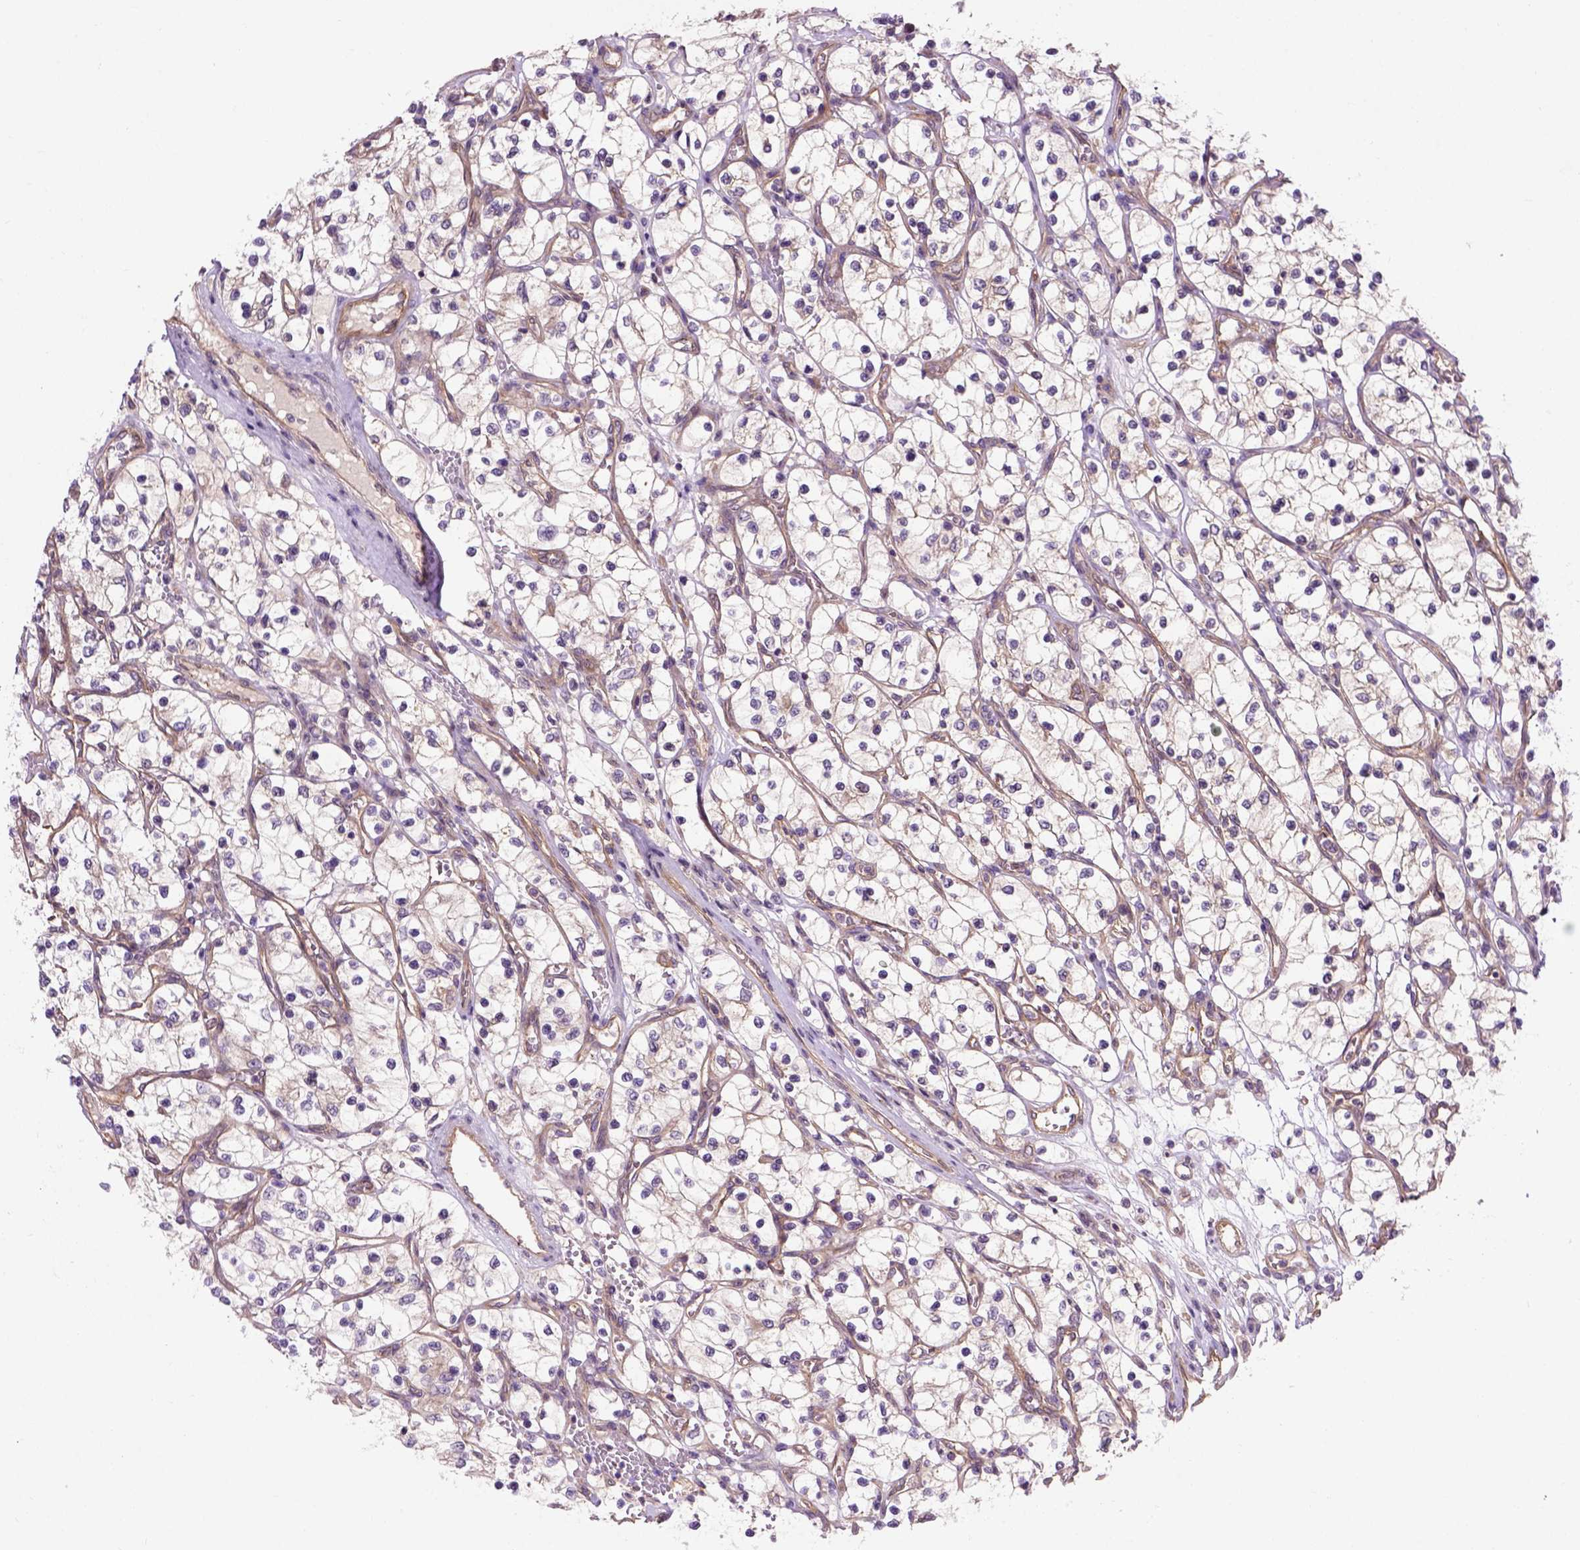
{"staining": {"intensity": "negative", "quantity": "none", "location": "none"}, "tissue": "renal cancer", "cell_type": "Tumor cells", "image_type": "cancer", "snomed": [{"axis": "morphology", "description": "Adenocarcinoma, NOS"}, {"axis": "topography", "description": "Kidney"}], "caption": "High power microscopy photomicrograph of an immunohistochemistry (IHC) histopathology image of renal adenocarcinoma, revealing no significant expression in tumor cells.", "gene": "CASKIN2", "patient": {"sex": "female", "age": 69}}